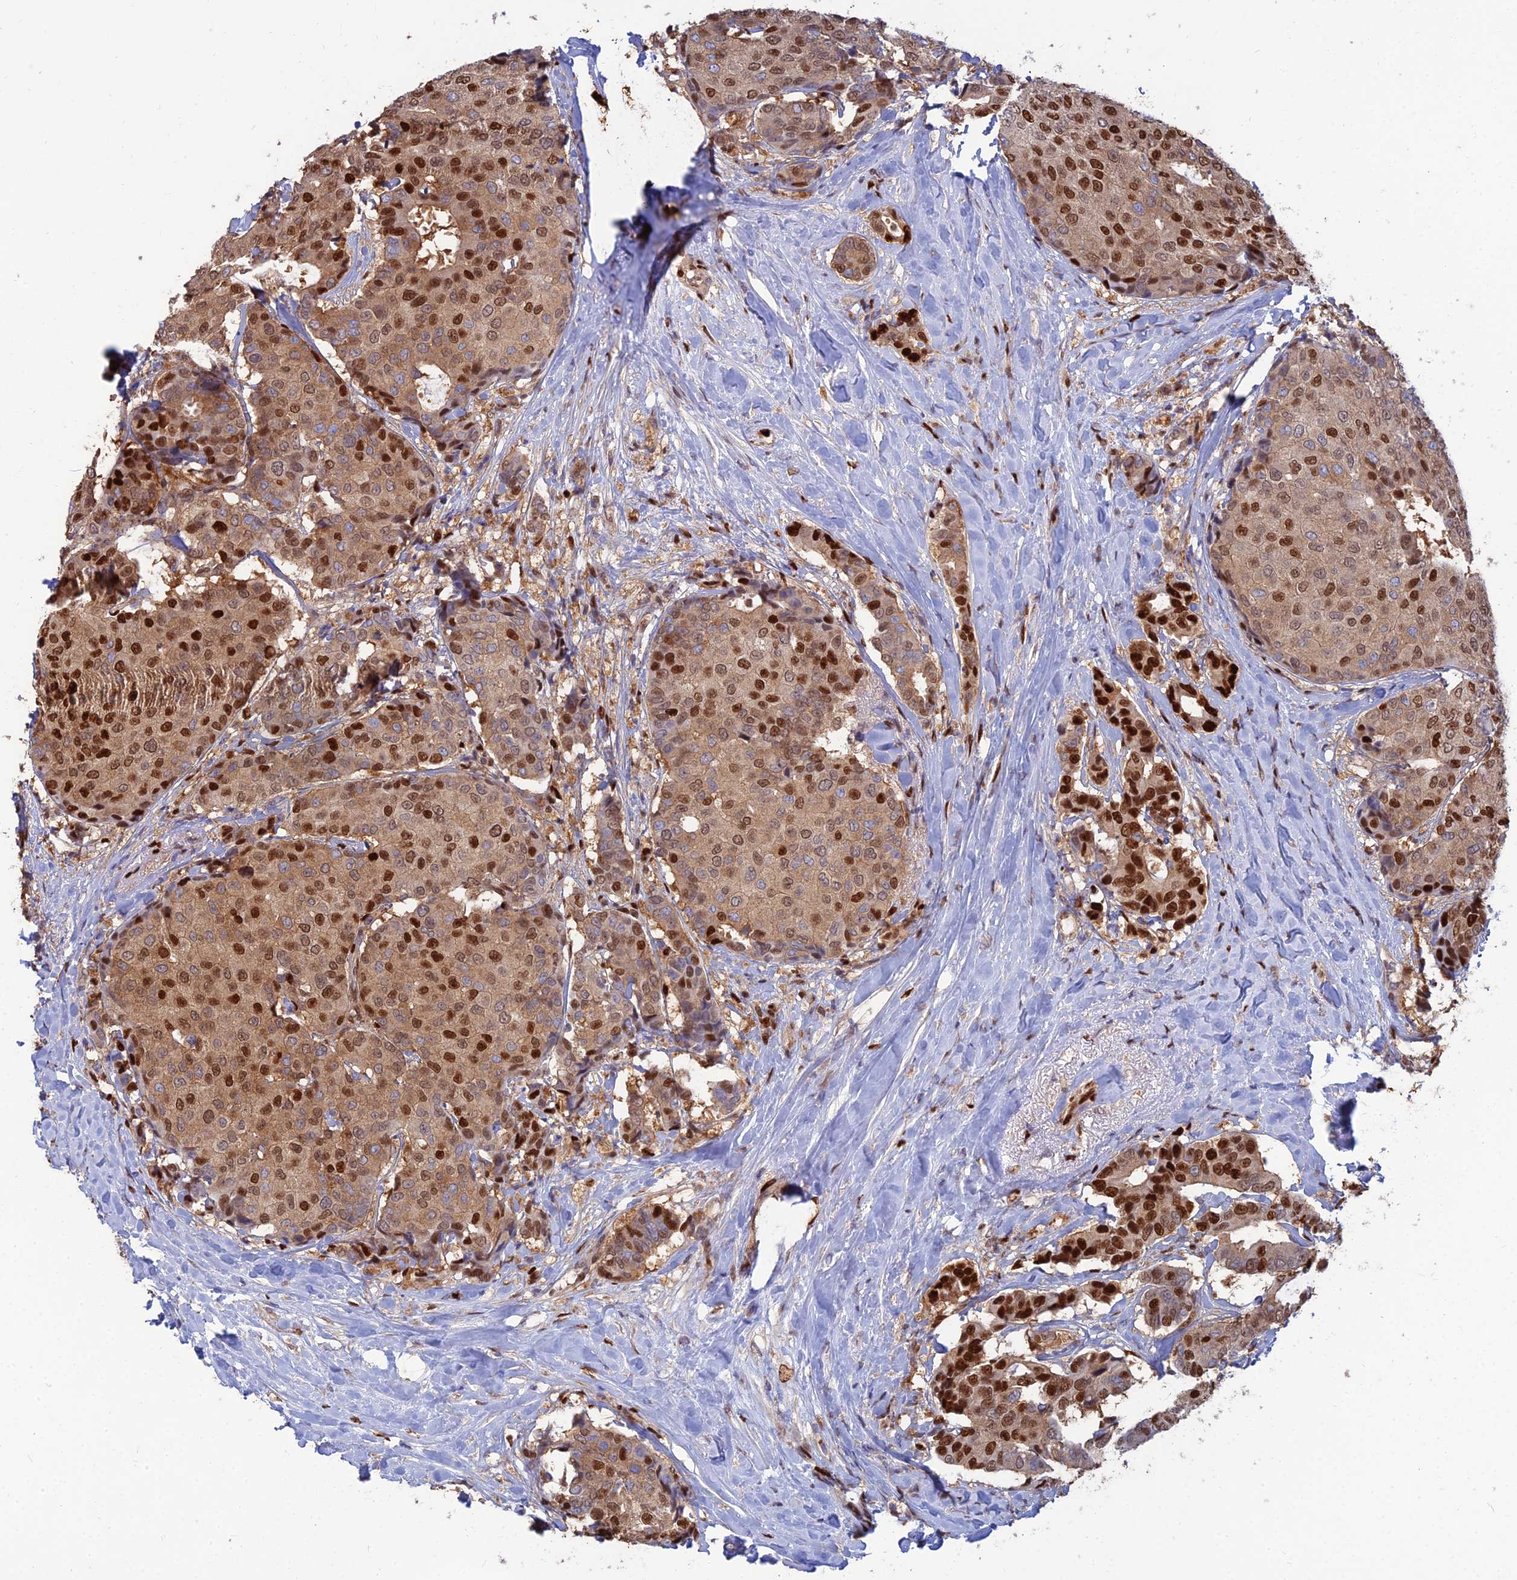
{"staining": {"intensity": "strong", "quantity": "25%-75%", "location": "cytoplasmic/membranous,nuclear"}, "tissue": "breast cancer", "cell_type": "Tumor cells", "image_type": "cancer", "snomed": [{"axis": "morphology", "description": "Duct carcinoma"}, {"axis": "topography", "description": "Breast"}], "caption": "Immunohistochemistry micrograph of human breast cancer stained for a protein (brown), which shows high levels of strong cytoplasmic/membranous and nuclear expression in about 25%-75% of tumor cells.", "gene": "DNPEP", "patient": {"sex": "female", "age": 75}}